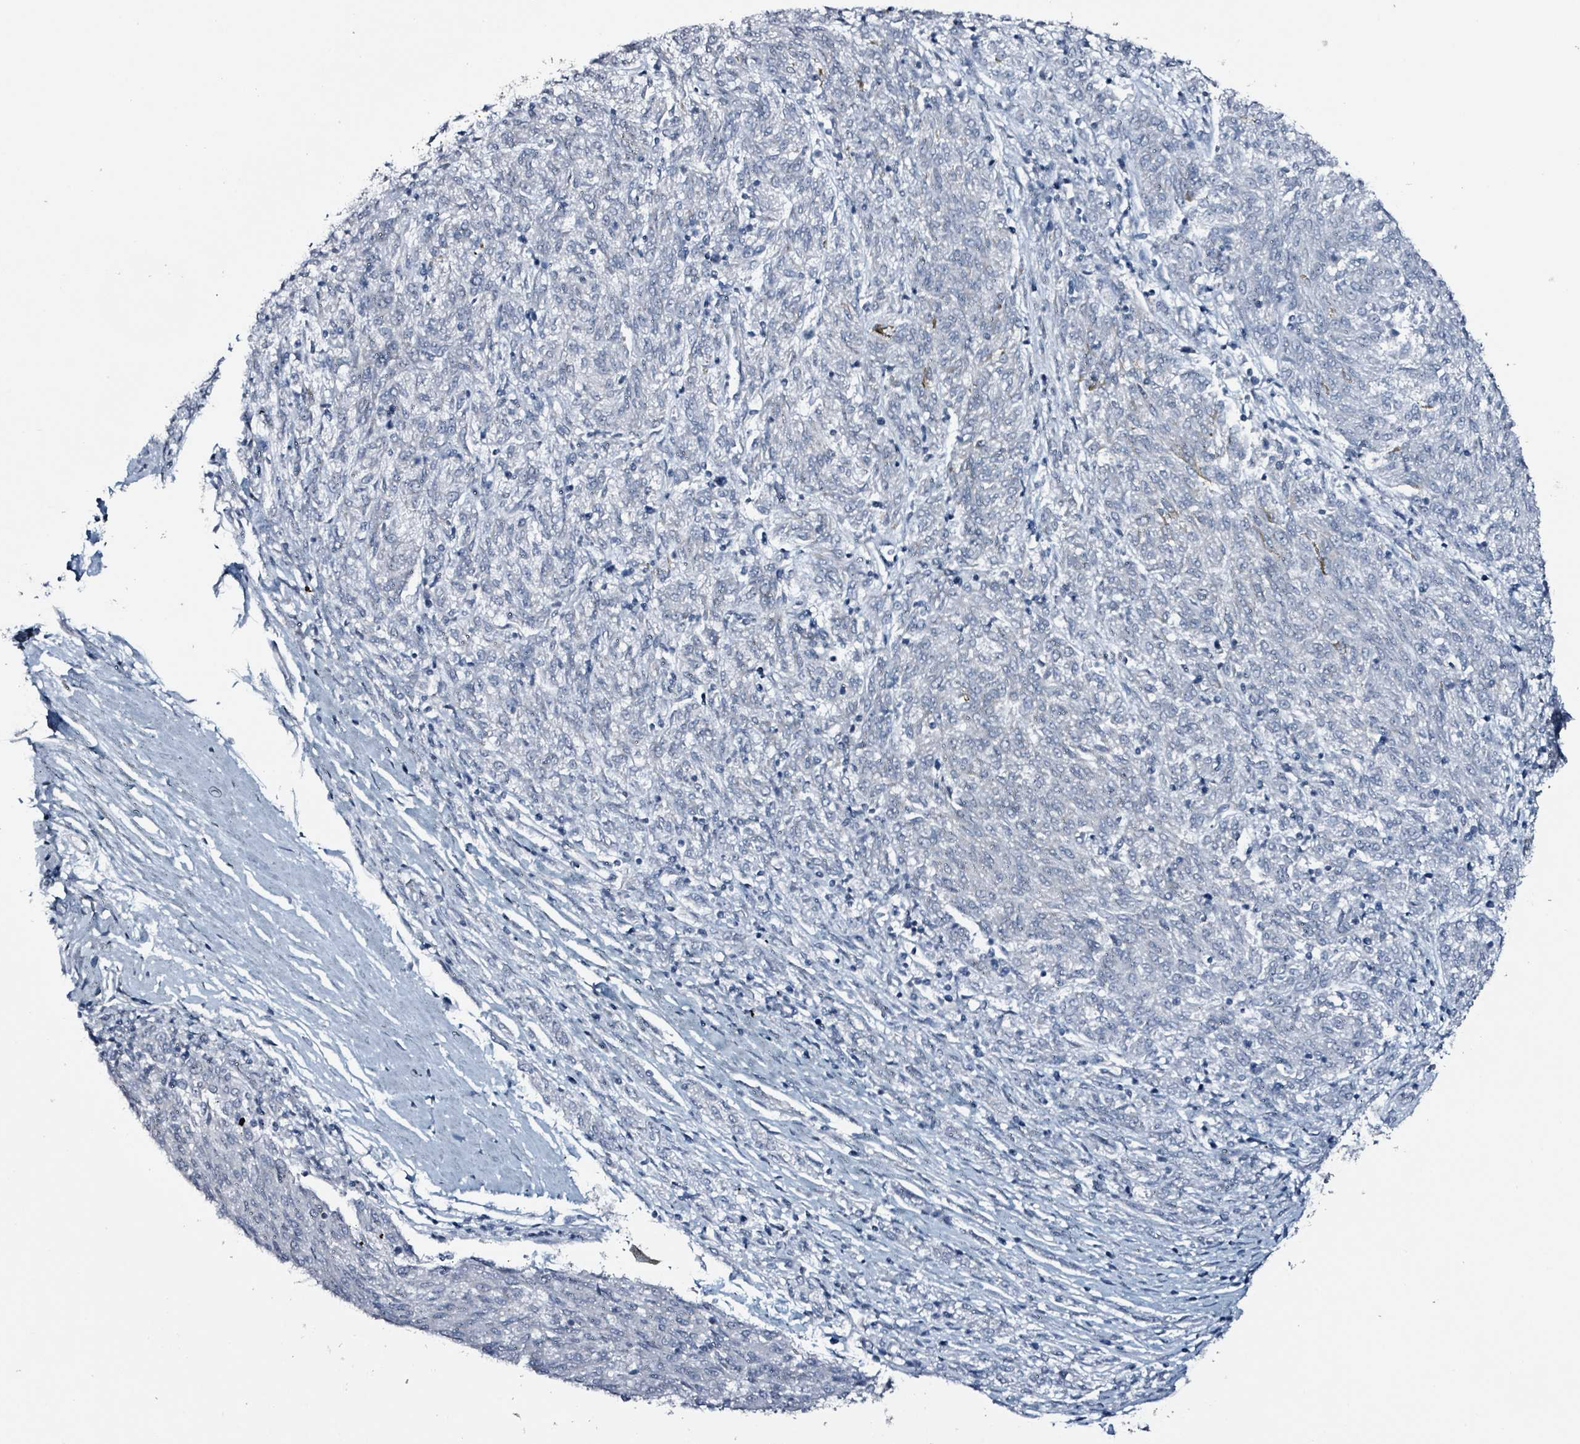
{"staining": {"intensity": "negative", "quantity": "none", "location": "none"}, "tissue": "melanoma", "cell_type": "Tumor cells", "image_type": "cancer", "snomed": [{"axis": "morphology", "description": "Malignant melanoma, NOS"}, {"axis": "topography", "description": "Skin"}], "caption": "IHC of human melanoma displays no expression in tumor cells. (DAB (3,3'-diaminobenzidine) immunohistochemistry (IHC) visualized using brightfield microscopy, high magnification).", "gene": "CA9", "patient": {"sex": "female", "age": 72}}